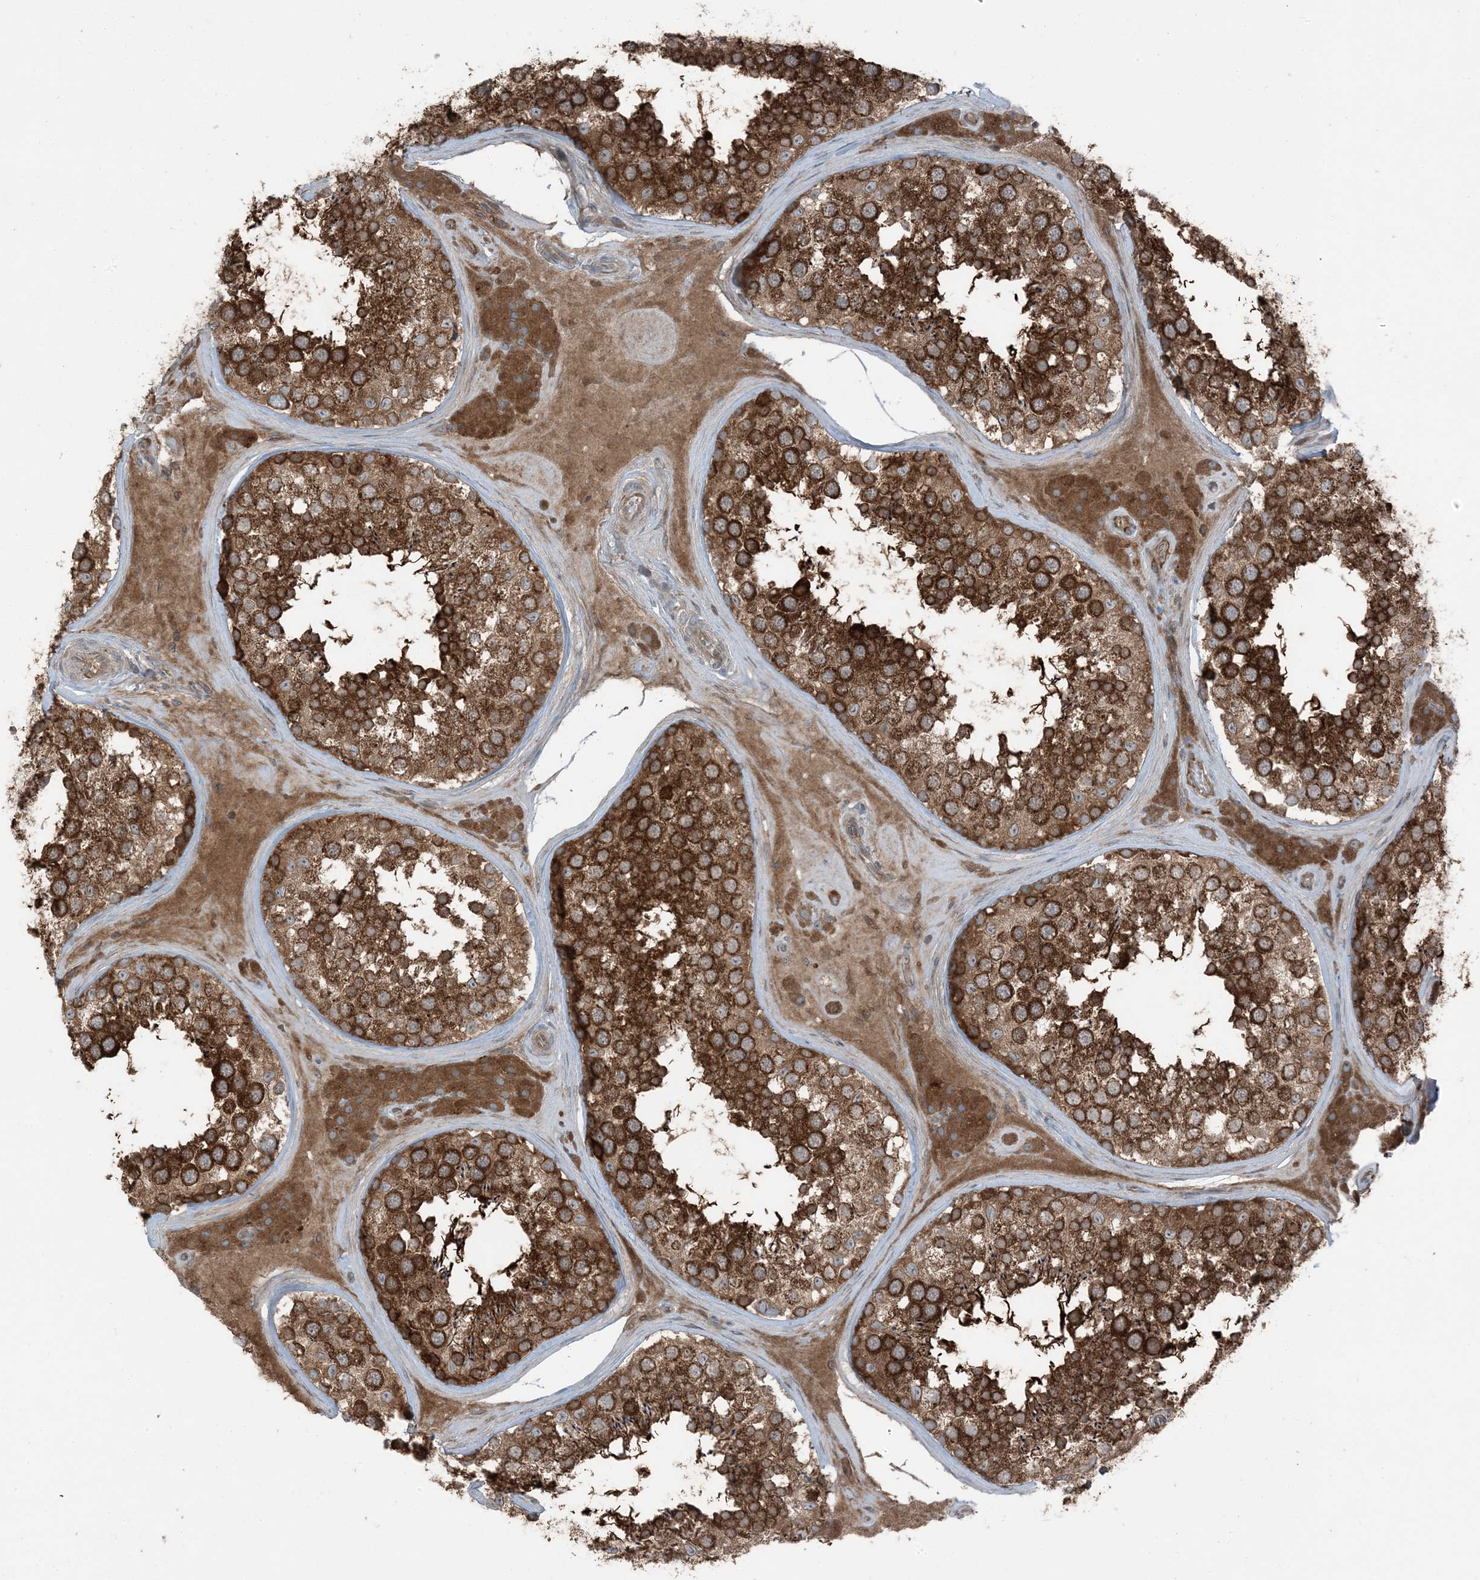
{"staining": {"intensity": "strong", "quantity": ">75%", "location": "cytoplasmic/membranous"}, "tissue": "testis", "cell_type": "Cells in seminiferous ducts", "image_type": "normal", "snomed": [{"axis": "morphology", "description": "Normal tissue, NOS"}, {"axis": "topography", "description": "Testis"}], "caption": "Strong cytoplasmic/membranous positivity for a protein is present in about >75% of cells in seminiferous ducts of benign testis using IHC.", "gene": "RAB3GAP1", "patient": {"sex": "male", "age": 46}}